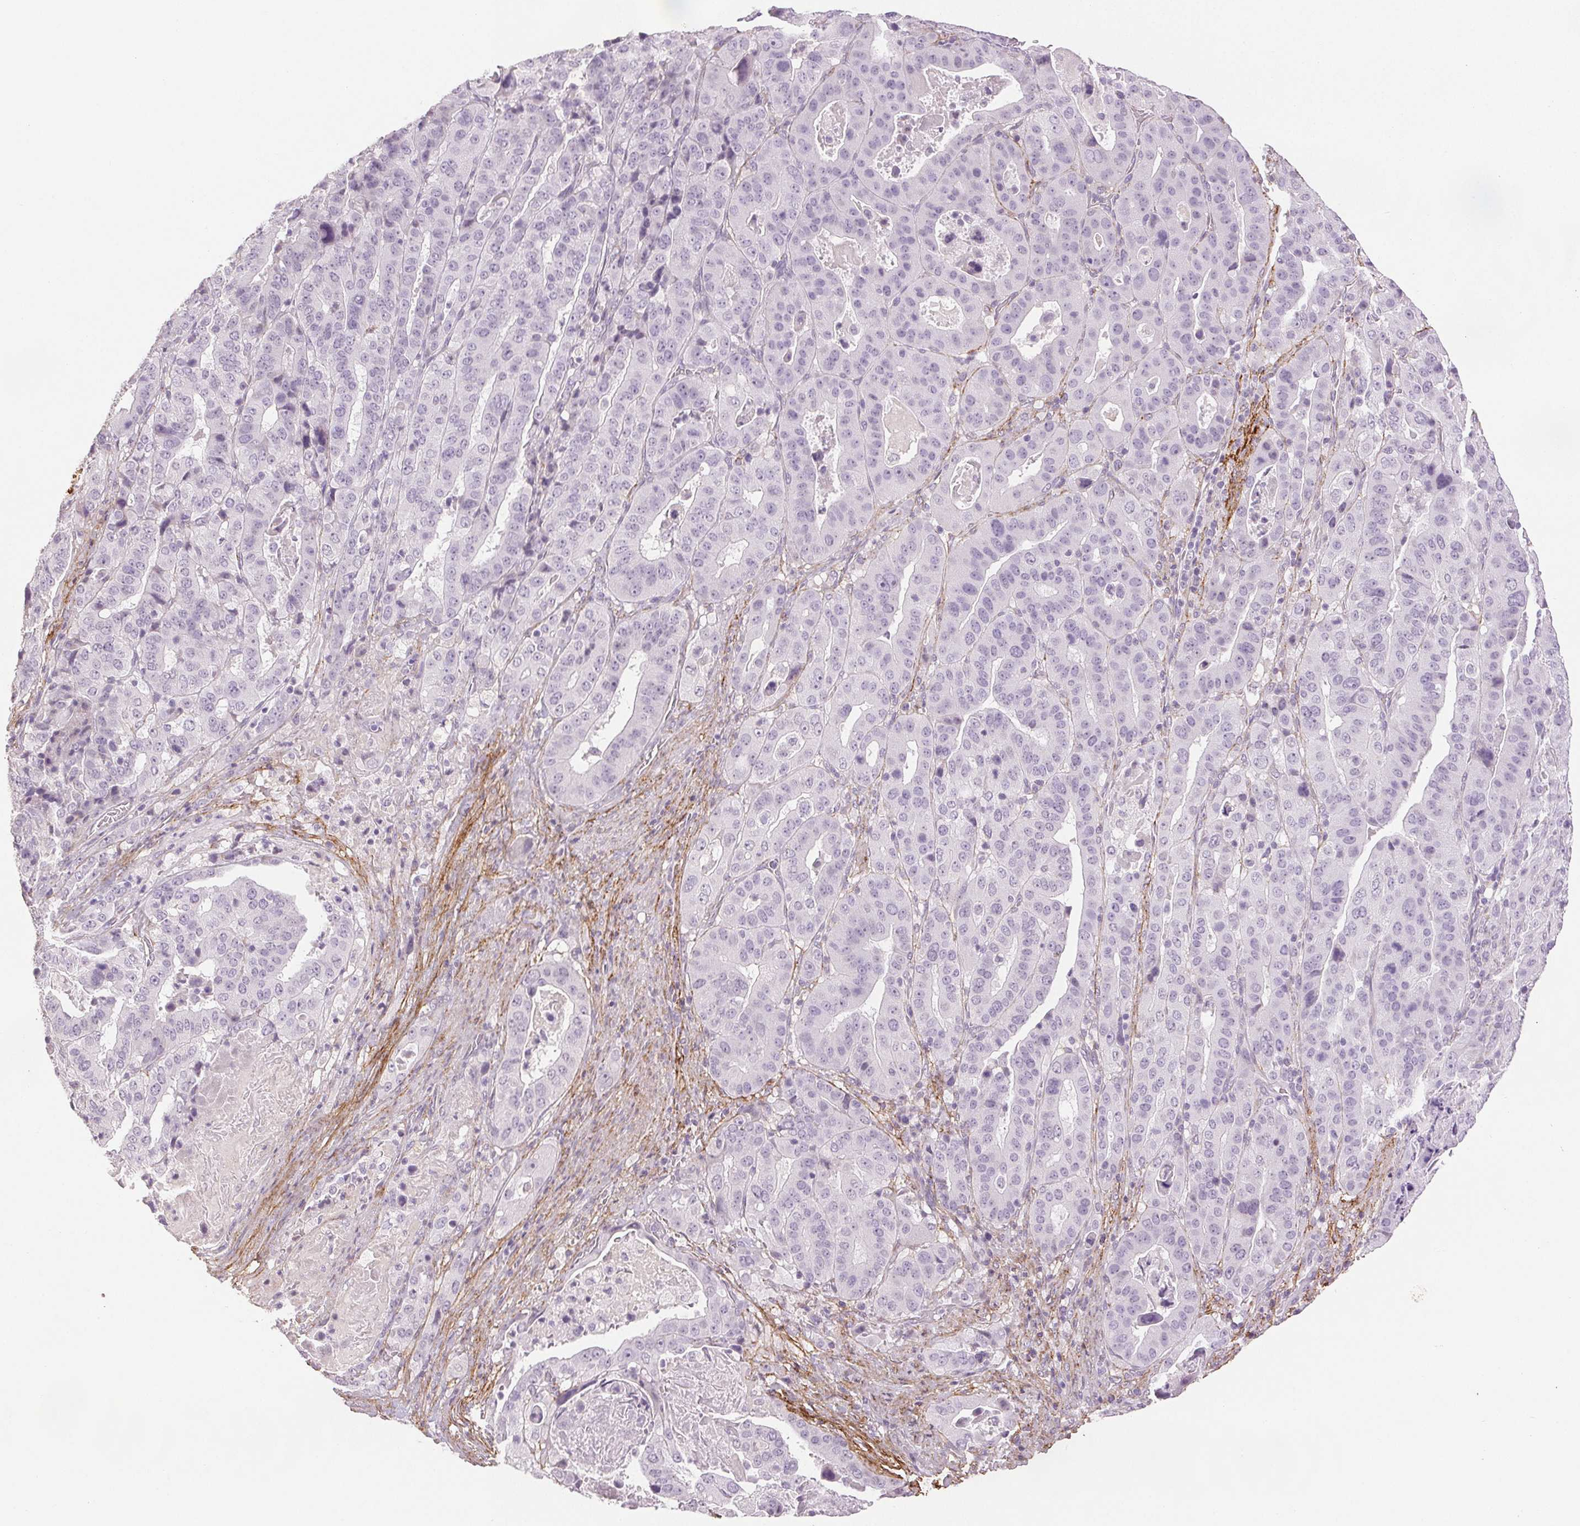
{"staining": {"intensity": "negative", "quantity": "none", "location": "none"}, "tissue": "stomach cancer", "cell_type": "Tumor cells", "image_type": "cancer", "snomed": [{"axis": "morphology", "description": "Adenocarcinoma, NOS"}, {"axis": "topography", "description": "Stomach"}], "caption": "Immunohistochemistry image of neoplastic tissue: stomach adenocarcinoma stained with DAB shows no significant protein expression in tumor cells.", "gene": "FBN1", "patient": {"sex": "male", "age": 48}}